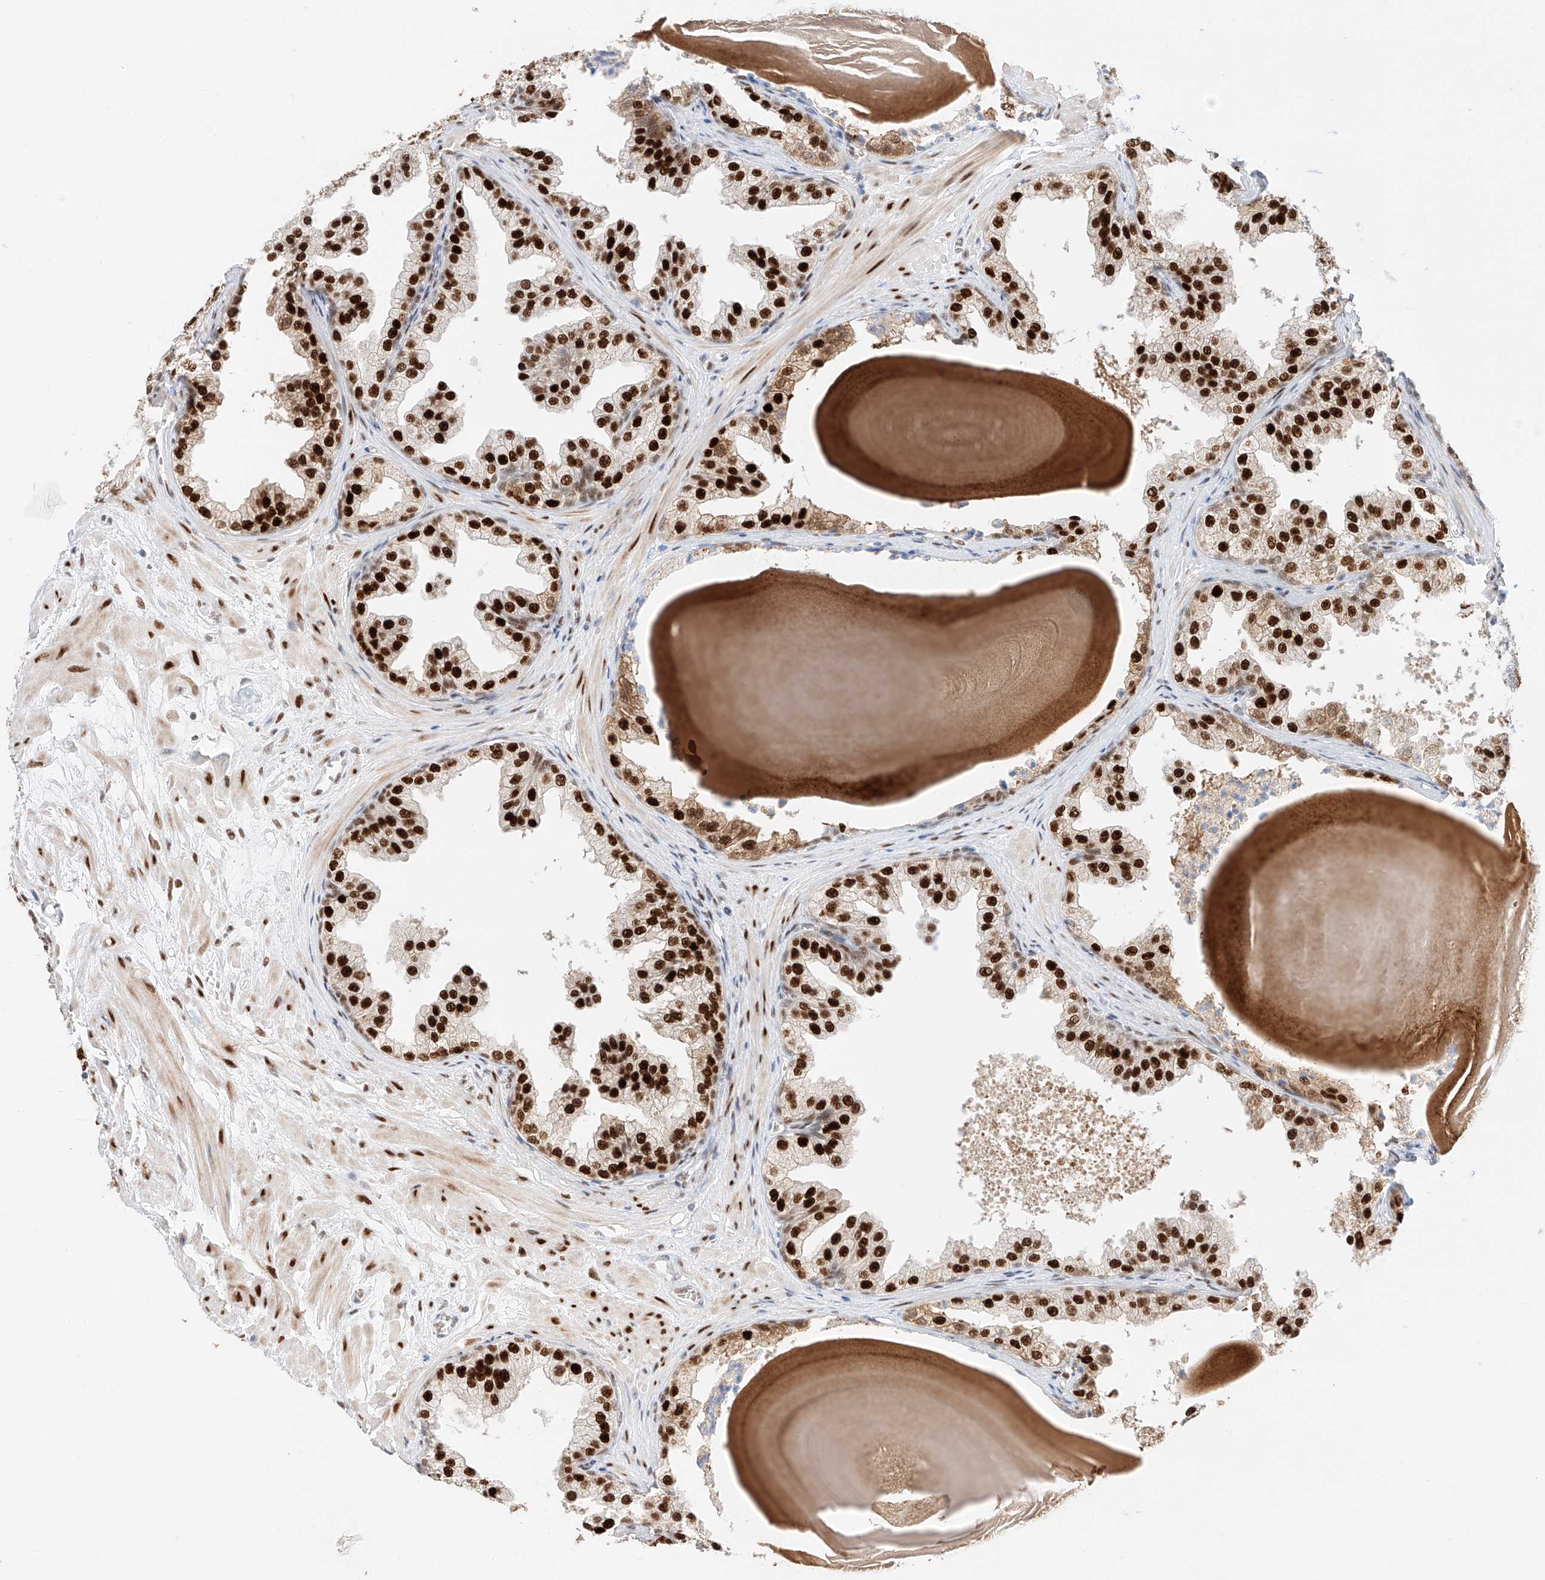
{"staining": {"intensity": "strong", "quantity": ">75%", "location": "cytoplasmic/membranous,nuclear"}, "tissue": "prostate", "cell_type": "Glandular cells", "image_type": "normal", "snomed": [{"axis": "morphology", "description": "Normal tissue, NOS"}, {"axis": "topography", "description": "Prostate"}], "caption": "IHC (DAB (3,3'-diaminobenzidine)) staining of benign prostate shows strong cytoplasmic/membranous,nuclear protein positivity in about >75% of glandular cells. The protein is stained brown, and the nuclei are stained in blue (DAB (3,3'-diaminobenzidine) IHC with brightfield microscopy, high magnification).", "gene": "APIP", "patient": {"sex": "male", "age": 48}}